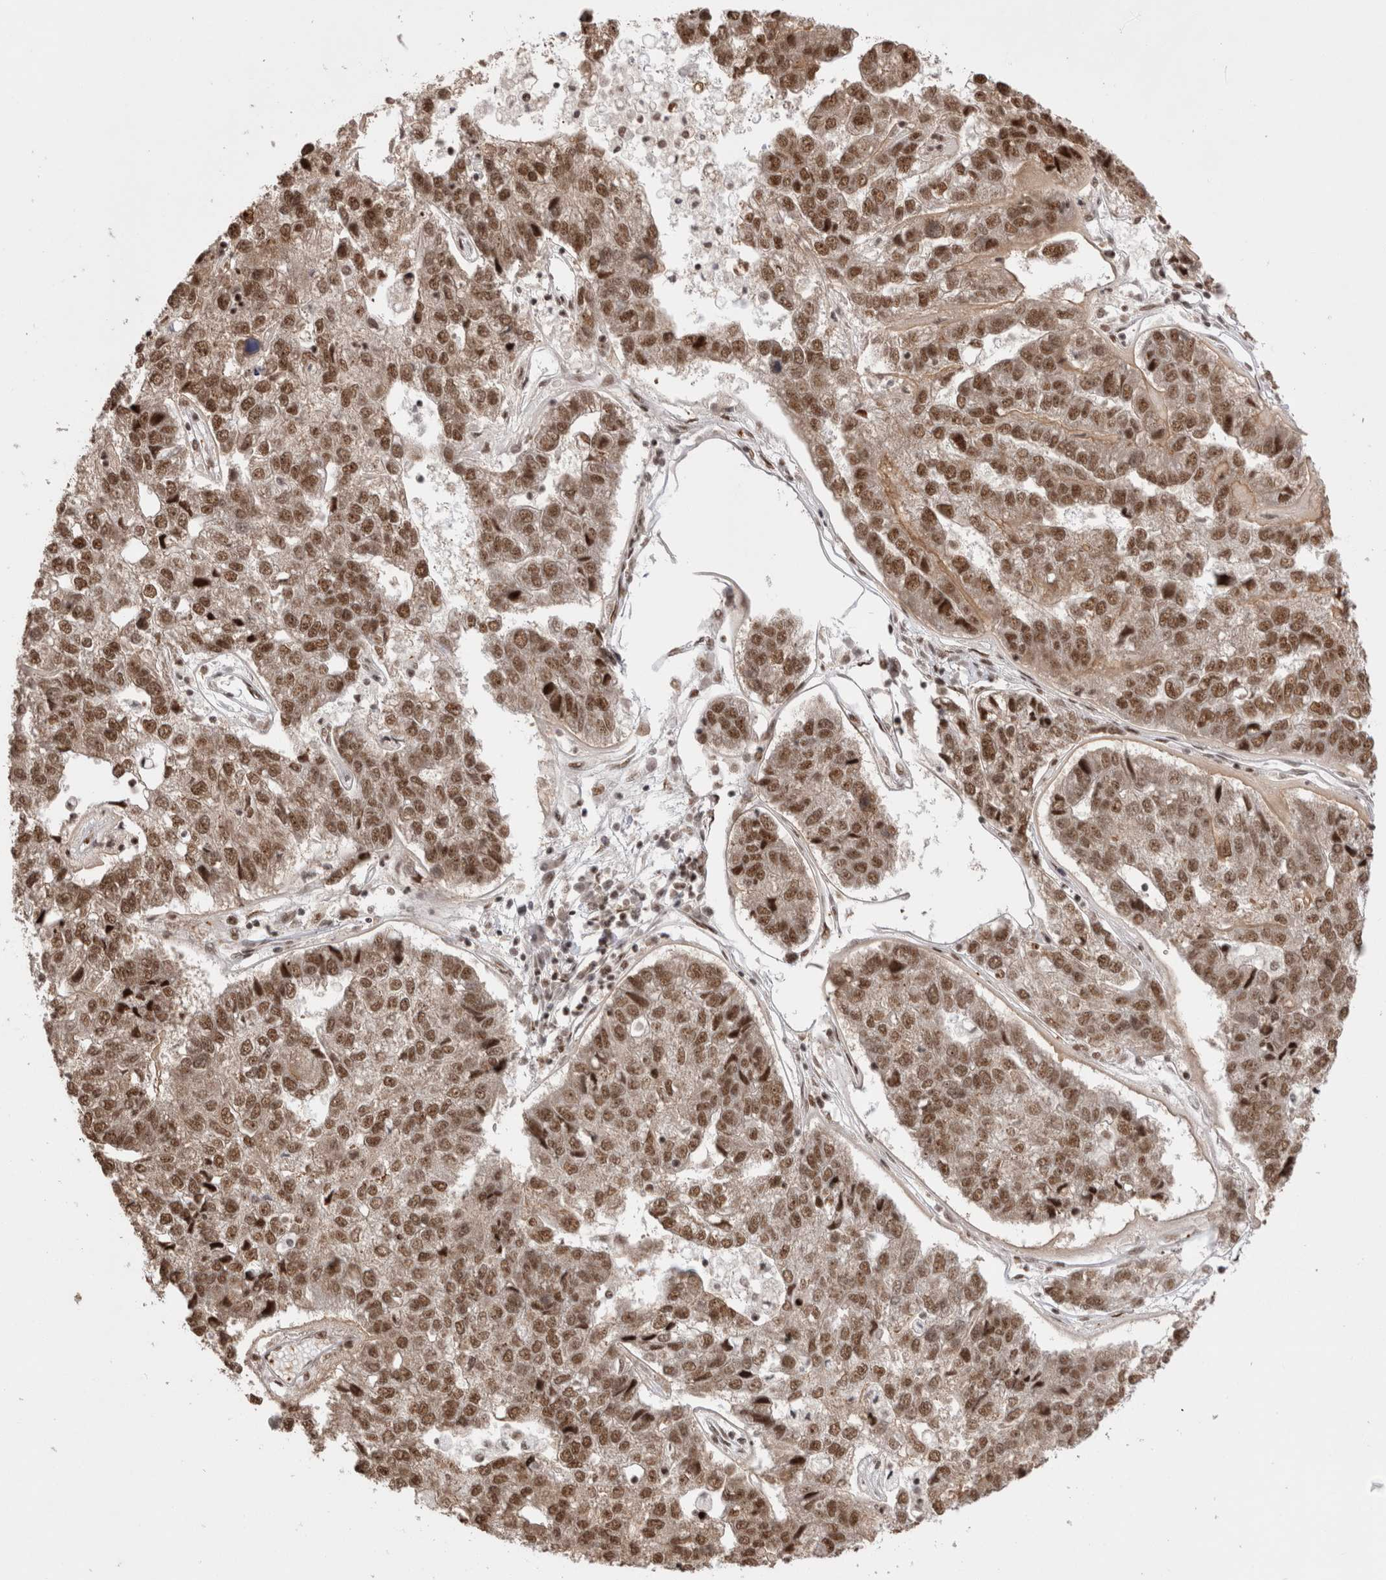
{"staining": {"intensity": "moderate", "quantity": ">75%", "location": "nuclear"}, "tissue": "pancreatic cancer", "cell_type": "Tumor cells", "image_type": "cancer", "snomed": [{"axis": "morphology", "description": "Adenocarcinoma, NOS"}, {"axis": "topography", "description": "Pancreas"}], "caption": "This is a photomicrograph of IHC staining of pancreatic cancer, which shows moderate positivity in the nuclear of tumor cells.", "gene": "EYA2", "patient": {"sex": "female", "age": 61}}